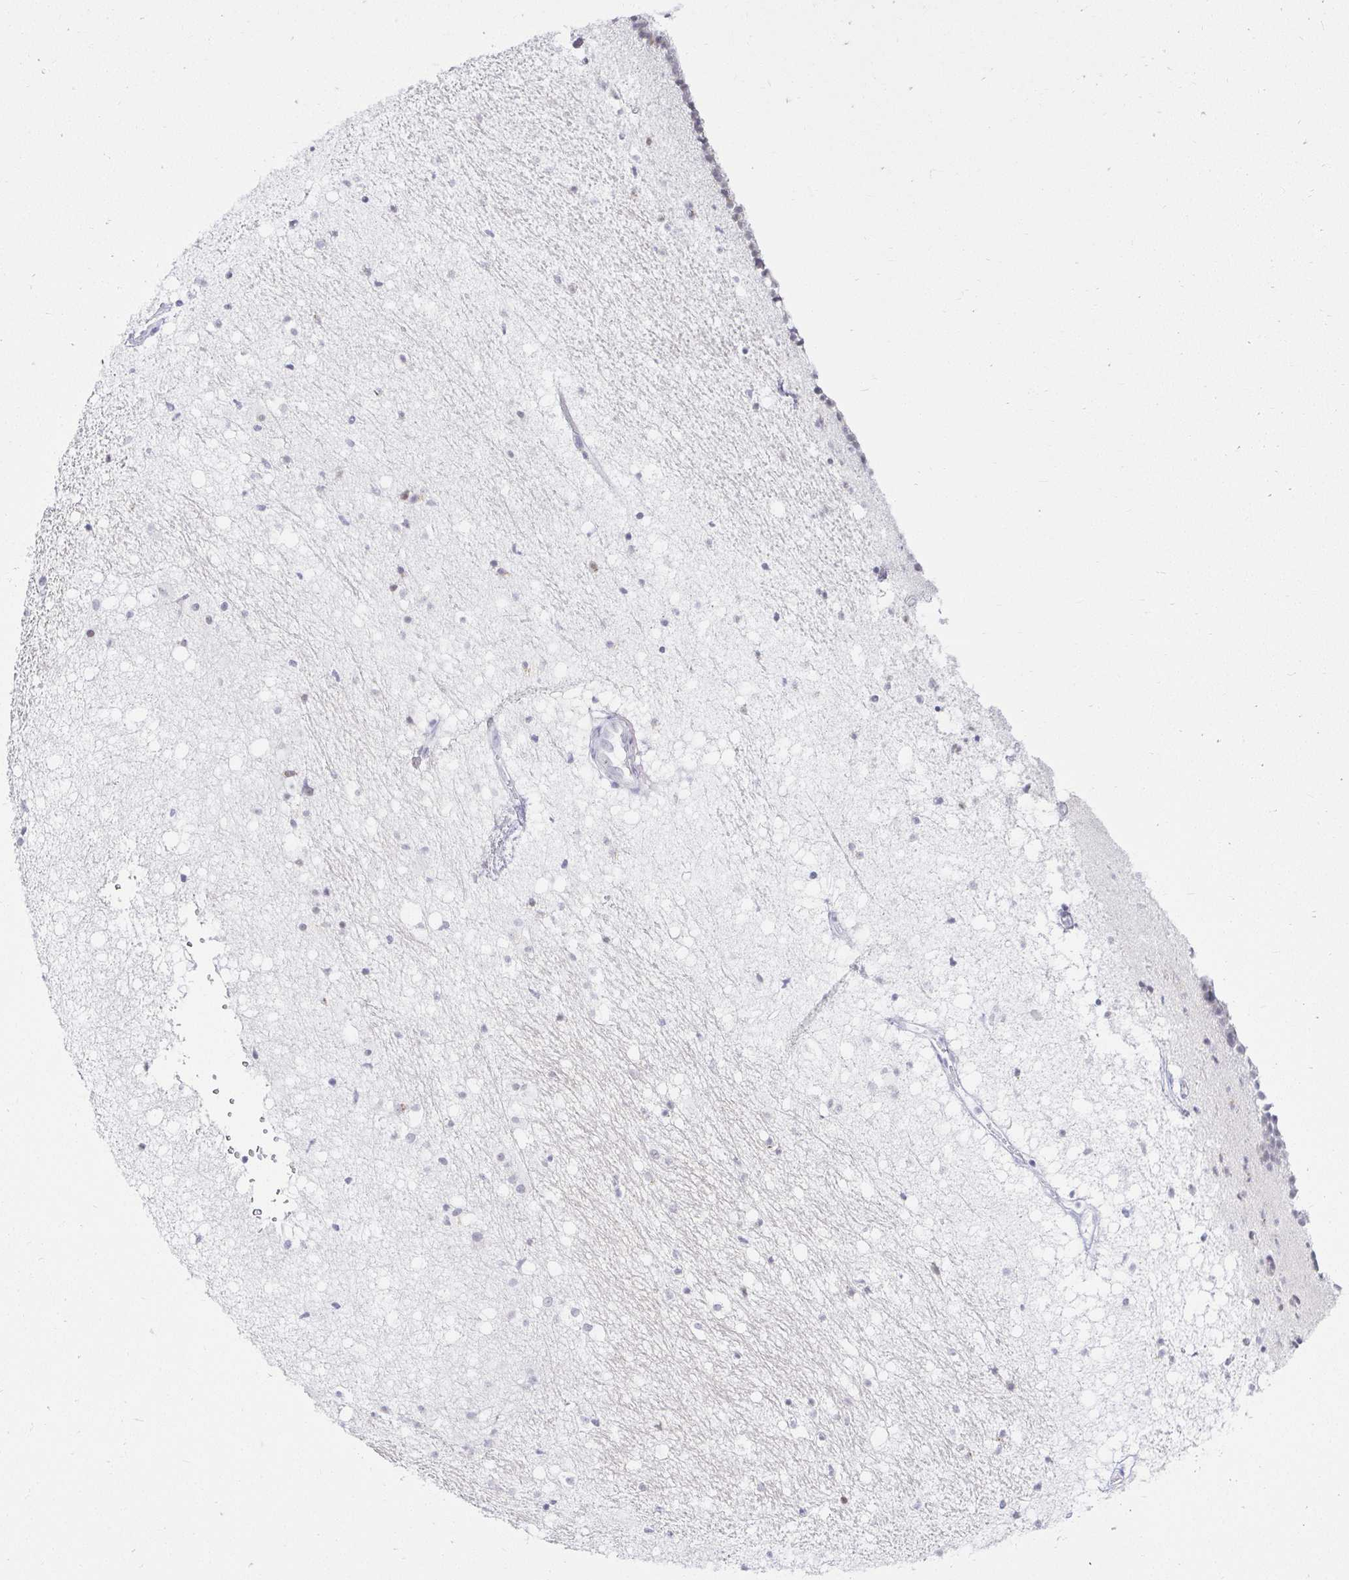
{"staining": {"intensity": "negative", "quantity": "none", "location": "none"}, "tissue": "caudate", "cell_type": "Glial cells", "image_type": "normal", "snomed": [{"axis": "morphology", "description": "Normal tissue, NOS"}, {"axis": "topography", "description": "Lateral ventricle wall"}], "caption": "This micrograph is of unremarkable caudate stained with immunohistochemistry to label a protein in brown with the nuclei are counter-stained blue. There is no positivity in glial cells. Nuclei are stained in blue.", "gene": "ACAN", "patient": {"sex": "male", "age": 37}}